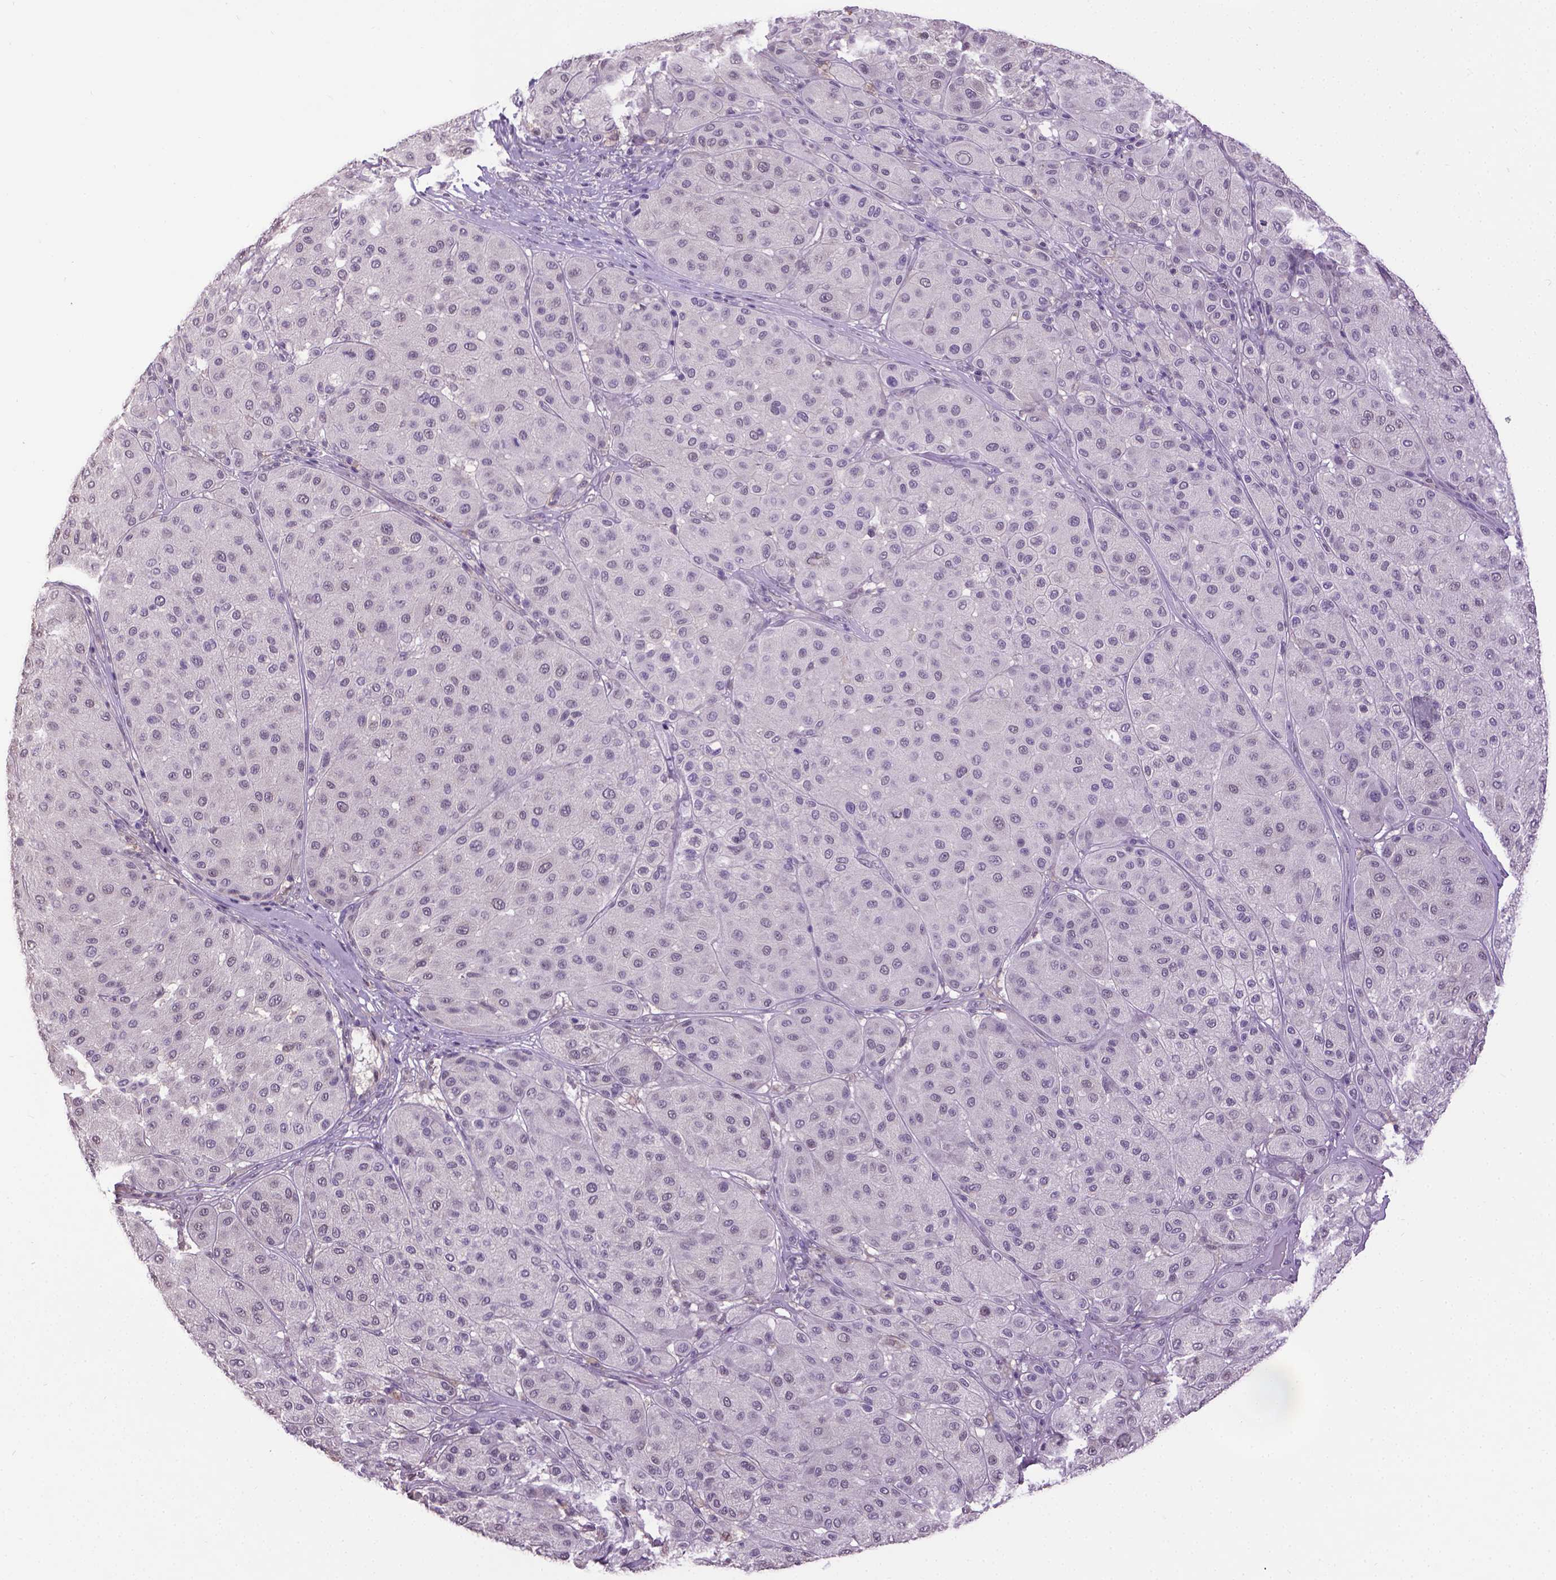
{"staining": {"intensity": "negative", "quantity": "none", "location": "none"}, "tissue": "melanoma", "cell_type": "Tumor cells", "image_type": "cancer", "snomed": [{"axis": "morphology", "description": "Malignant melanoma, Metastatic site"}, {"axis": "topography", "description": "Smooth muscle"}], "caption": "High power microscopy histopathology image of an immunohistochemistry (IHC) micrograph of melanoma, revealing no significant expression in tumor cells. (Brightfield microscopy of DAB IHC at high magnification).", "gene": "CPM", "patient": {"sex": "male", "age": 41}}